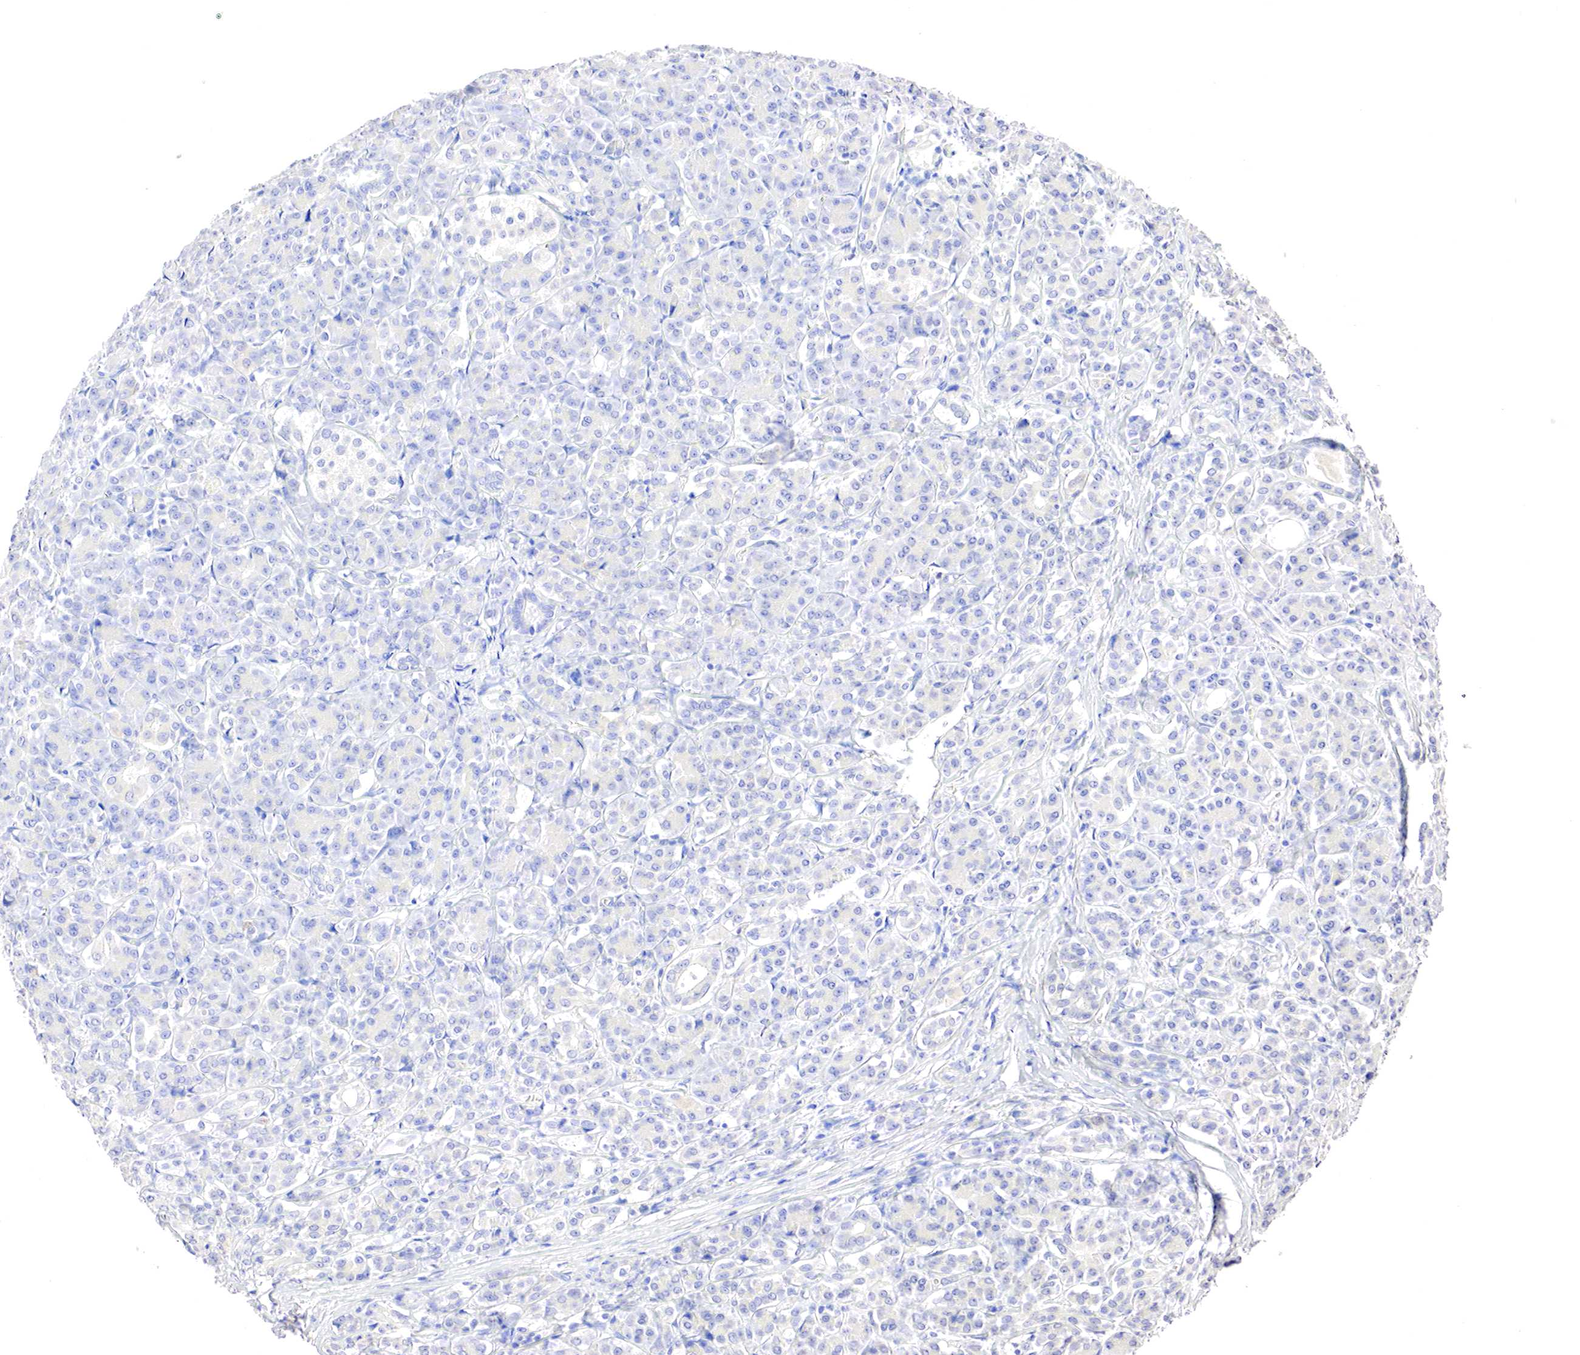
{"staining": {"intensity": "negative", "quantity": "none", "location": "none"}, "tissue": "pancreas", "cell_type": "Exocrine glandular cells", "image_type": "normal", "snomed": [{"axis": "morphology", "description": "Normal tissue, NOS"}, {"axis": "topography", "description": "Lymph node"}, {"axis": "topography", "description": "Pancreas"}], "caption": "Immunohistochemical staining of benign pancreas shows no significant positivity in exocrine glandular cells.", "gene": "GATA1", "patient": {"sex": "male", "age": 59}}